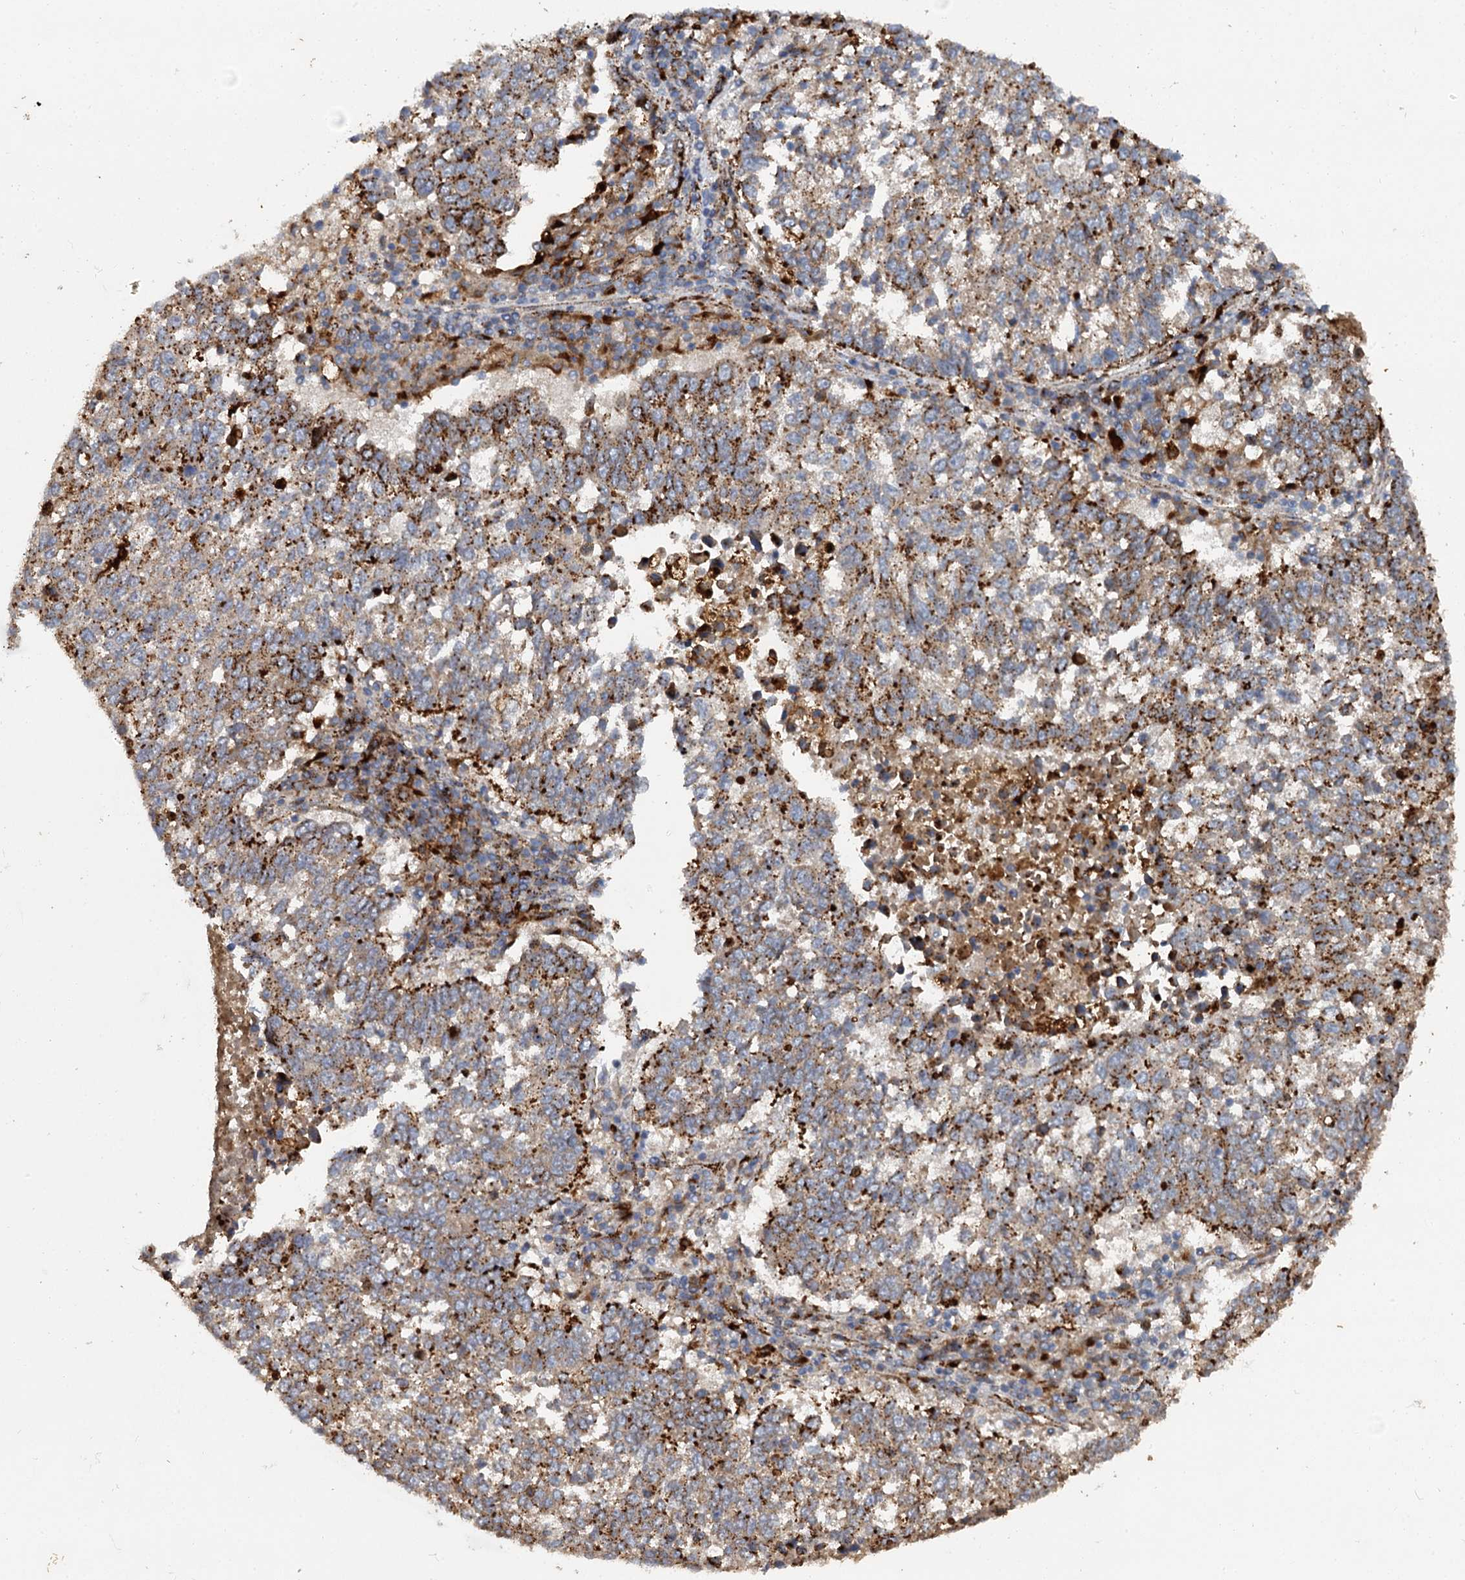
{"staining": {"intensity": "strong", "quantity": ">75%", "location": "cytoplasmic/membranous"}, "tissue": "lung cancer", "cell_type": "Tumor cells", "image_type": "cancer", "snomed": [{"axis": "morphology", "description": "Squamous cell carcinoma, NOS"}, {"axis": "topography", "description": "Lung"}], "caption": "Protein expression by immunohistochemistry (IHC) demonstrates strong cytoplasmic/membranous positivity in about >75% of tumor cells in lung cancer.", "gene": "GBA1", "patient": {"sex": "male", "age": 73}}